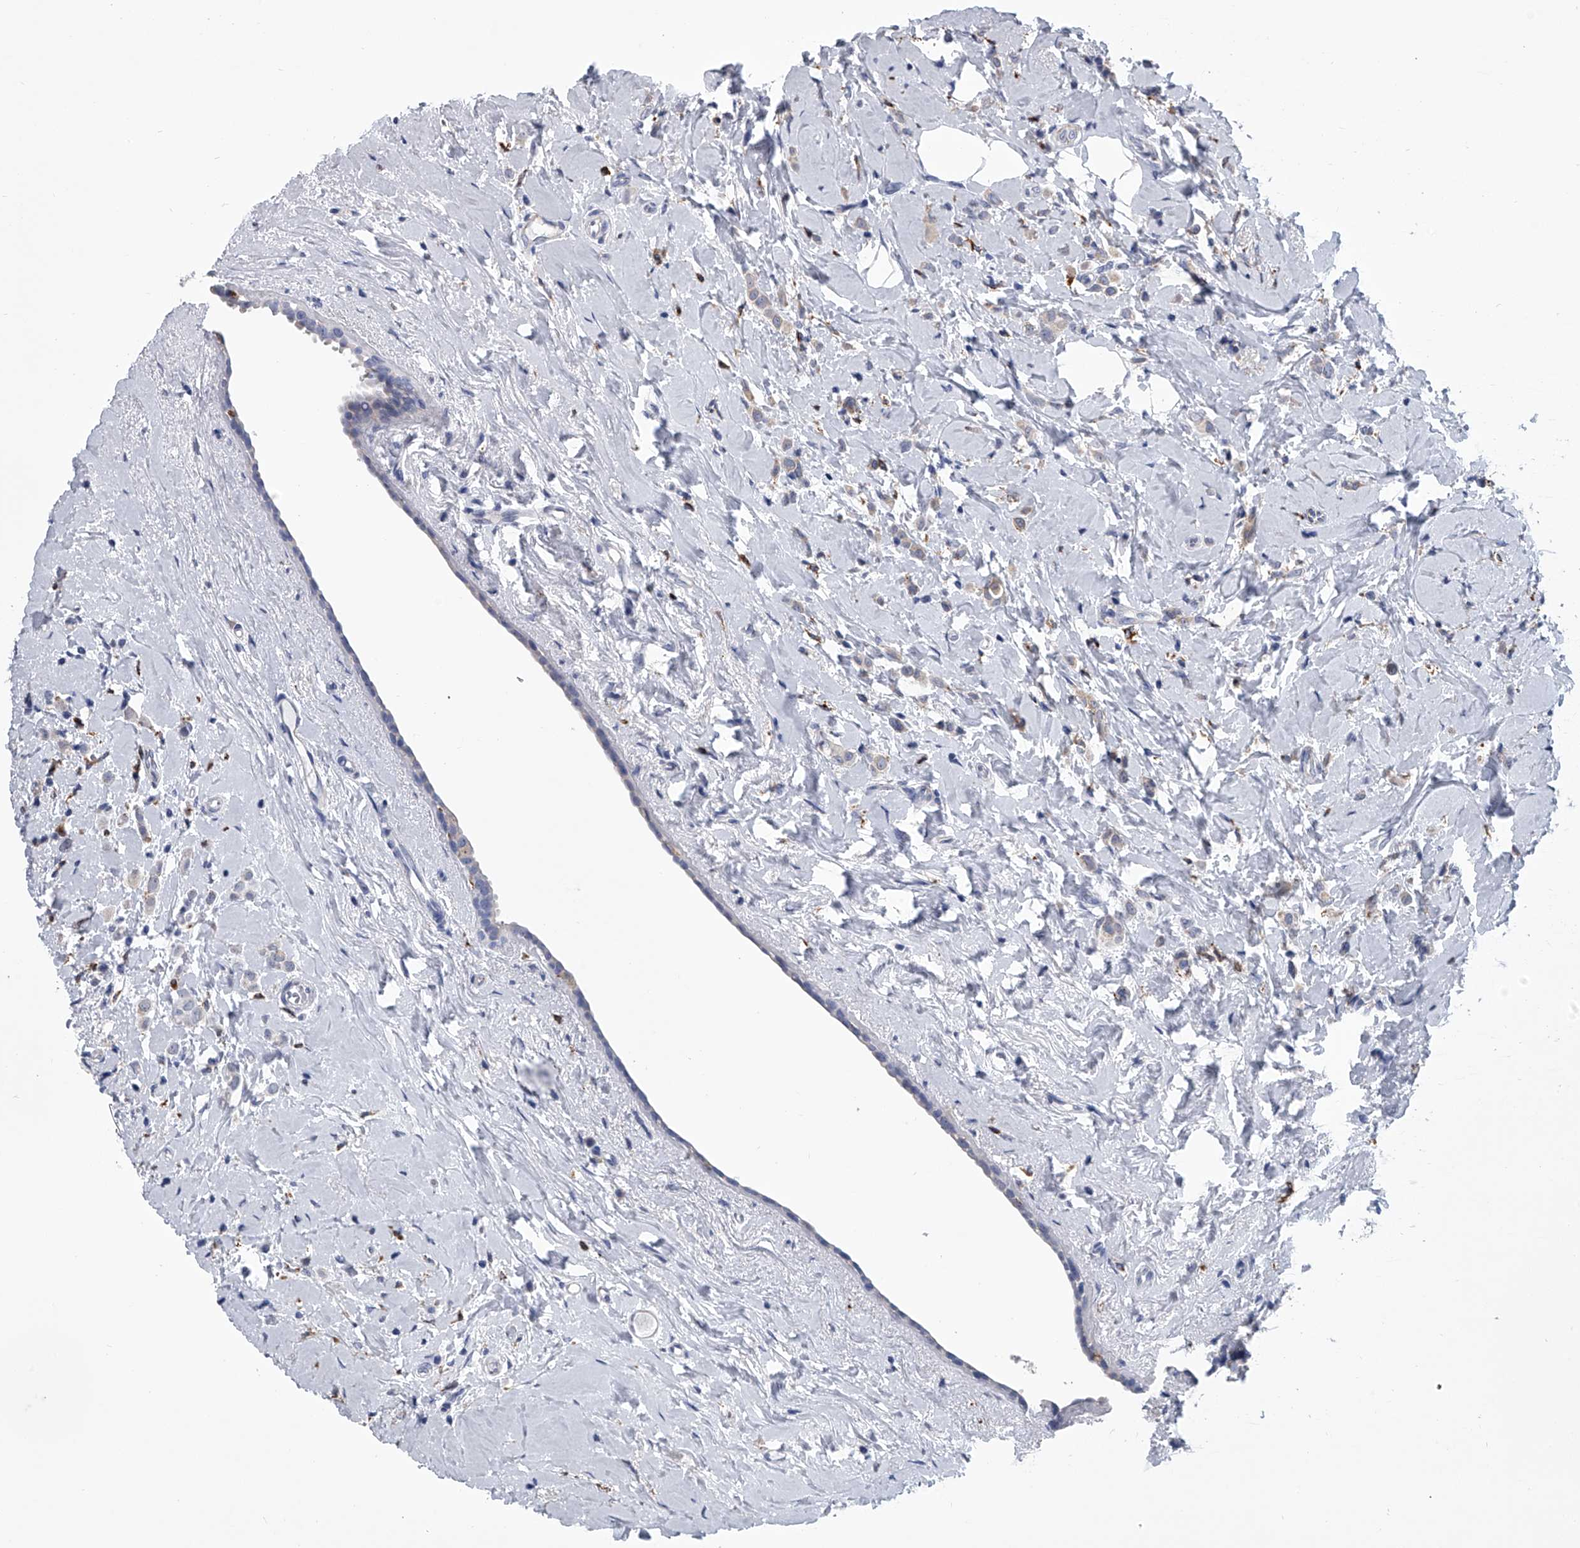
{"staining": {"intensity": "negative", "quantity": "none", "location": "none"}, "tissue": "breast cancer", "cell_type": "Tumor cells", "image_type": "cancer", "snomed": [{"axis": "morphology", "description": "Lobular carcinoma"}, {"axis": "topography", "description": "Breast"}], "caption": "This is a micrograph of IHC staining of breast lobular carcinoma, which shows no positivity in tumor cells. (Brightfield microscopy of DAB IHC at high magnification).", "gene": "TRIM8", "patient": {"sex": "female", "age": 47}}